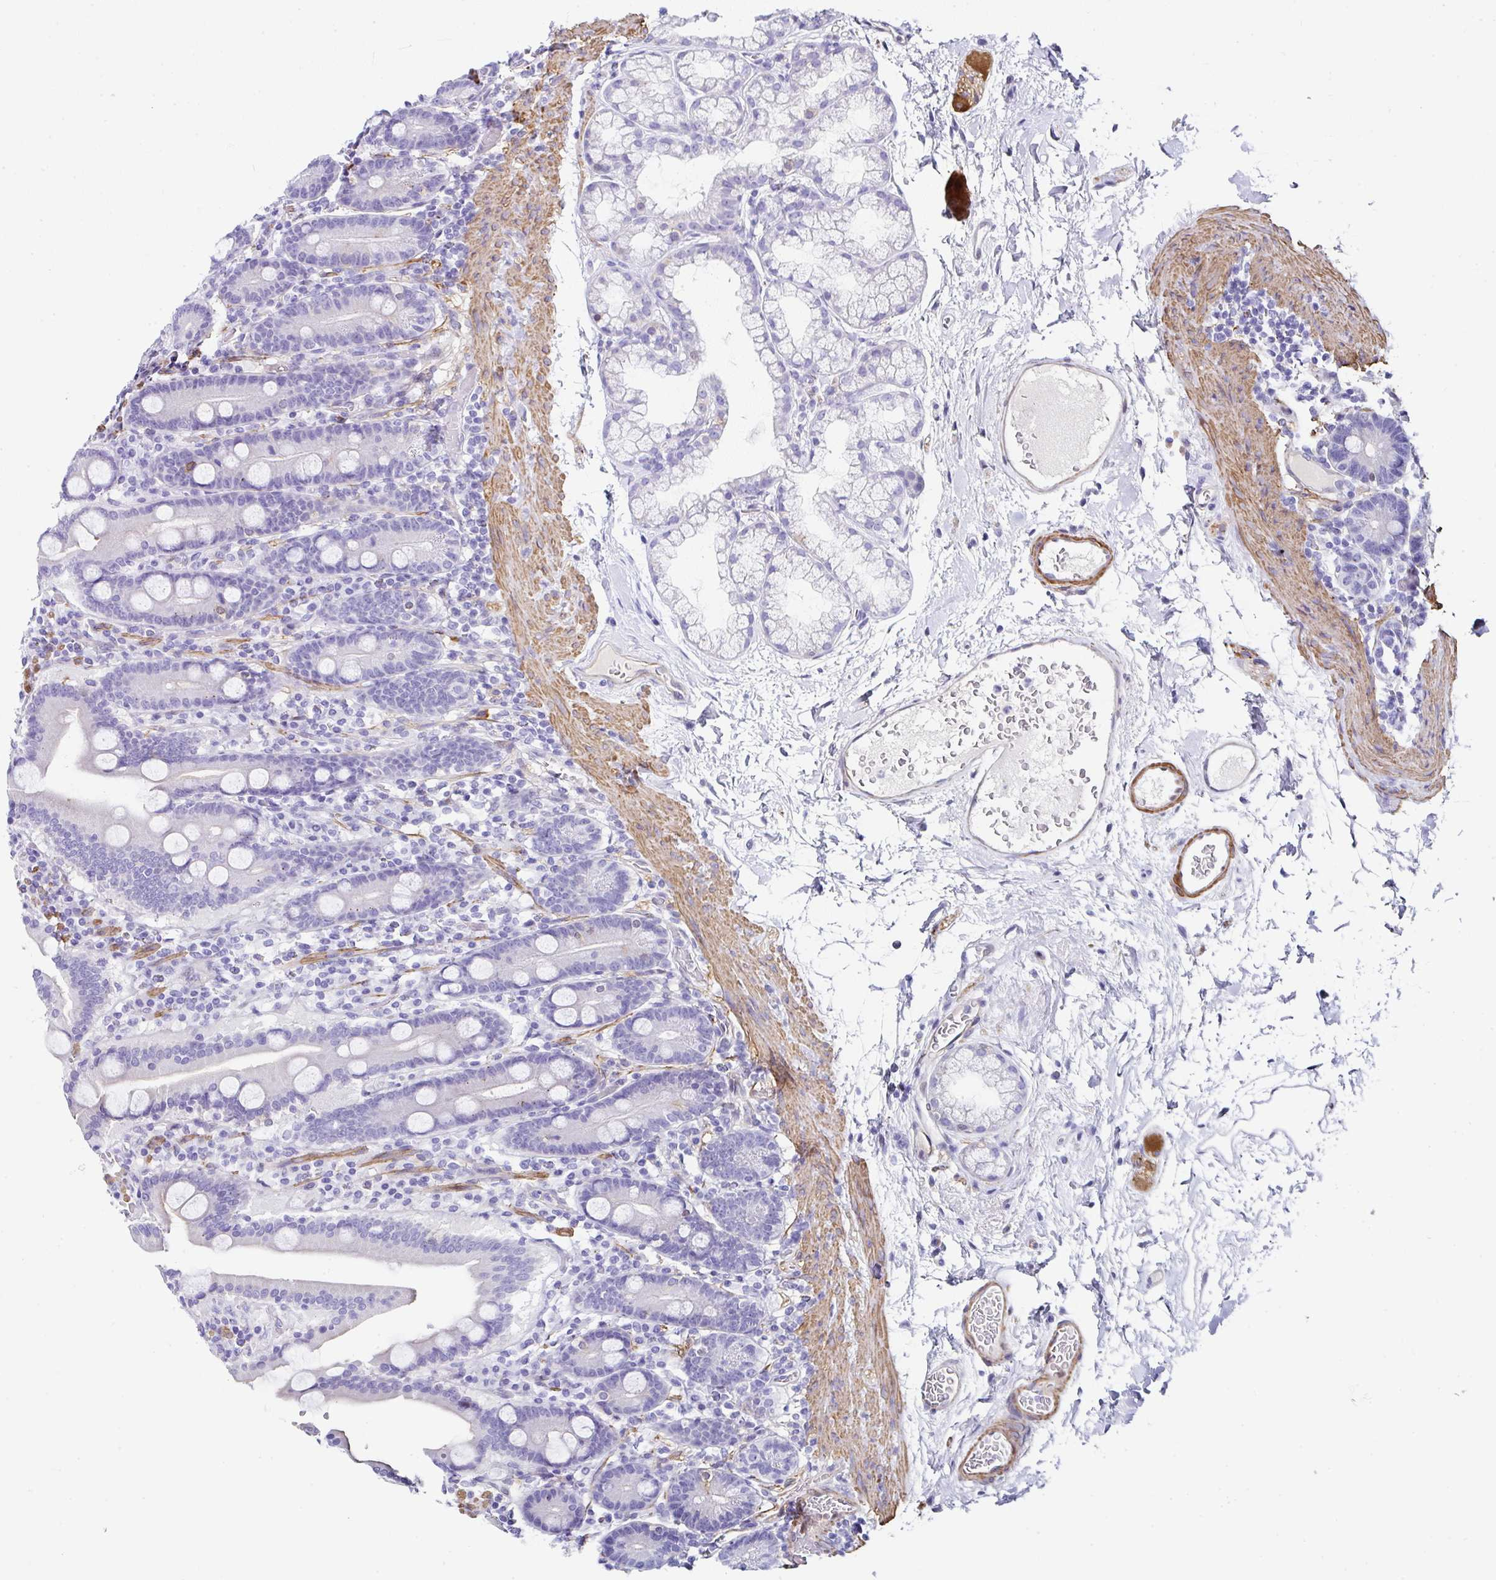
{"staining": {"intensity": "negative", "quantity": "none", "location": "none"}, "tissue": "duodenum", "cell_type": "Glandular cells", "image_type": "normal", "snomed": [{"axis": "morphology", "description": "Normal tissue, NOS"}, {"axis": "topography", "description": "Duodenum"}], "caption": "Image shows no significant protein expression in glandular cells of benign duodenum.", "gene": "PPFIA4", "patient": {"sex": "male", "age": 55}}